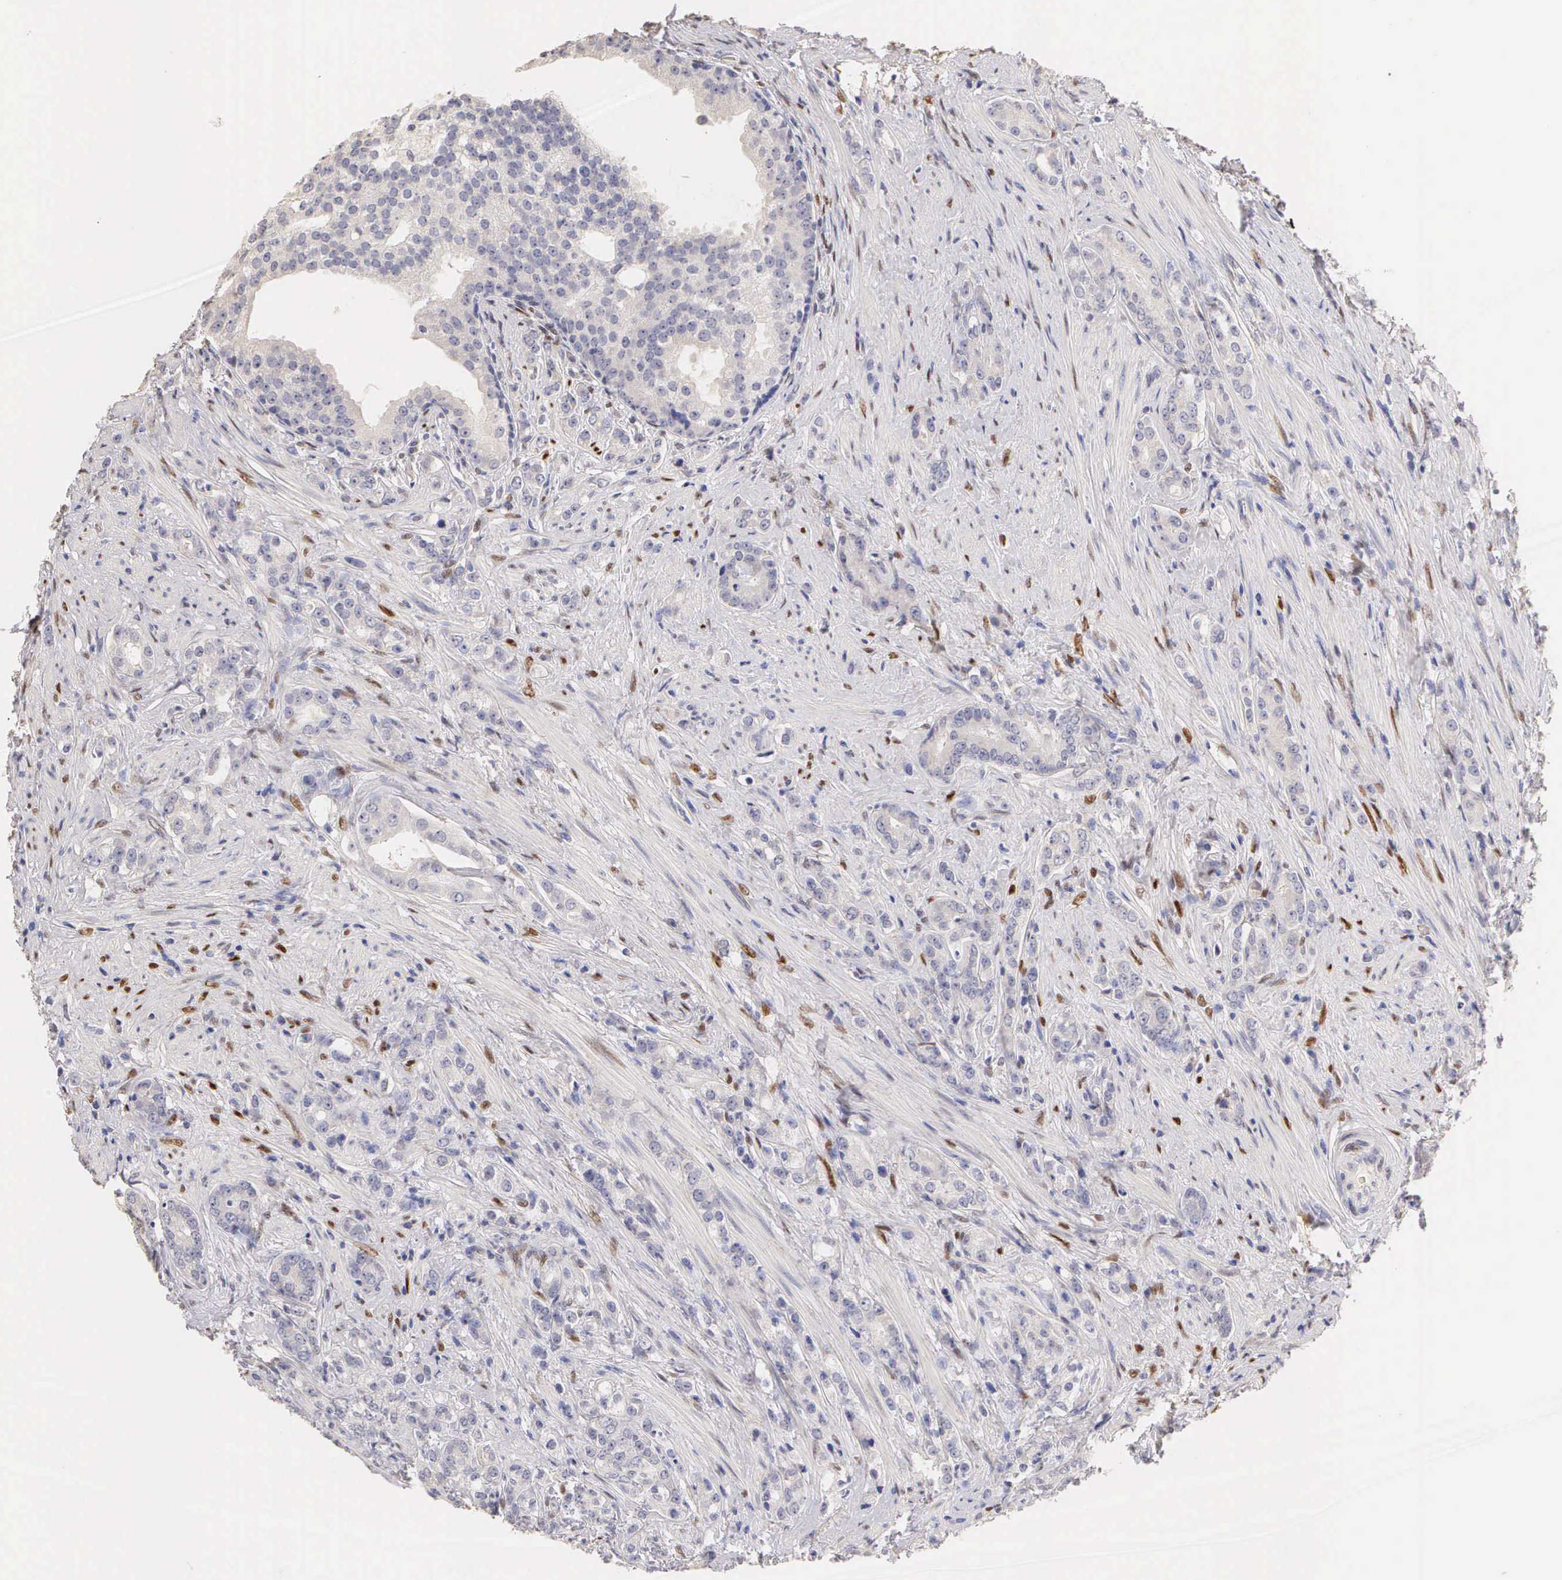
{"staining": {"intensity": "negative", "quantity": "none", "location": "none"}, "tissue": "prostate cancer", "cell_type": "Tumor cells", "image_type": "cancer", "snomed": [{"axis": "morphology", "description": "Adenocarcinoma, Medium grade"}, {"axis": "topography", "description": "Prostate"}], "caption": "High power microscopy micrograph of an IHC histopathology image of adenocarcinoma (medium-grade) (prostate), revealing no significant staining in tumor cells.", "gene": "ESR1", "patient": {"sex": "male", "age": 59}}